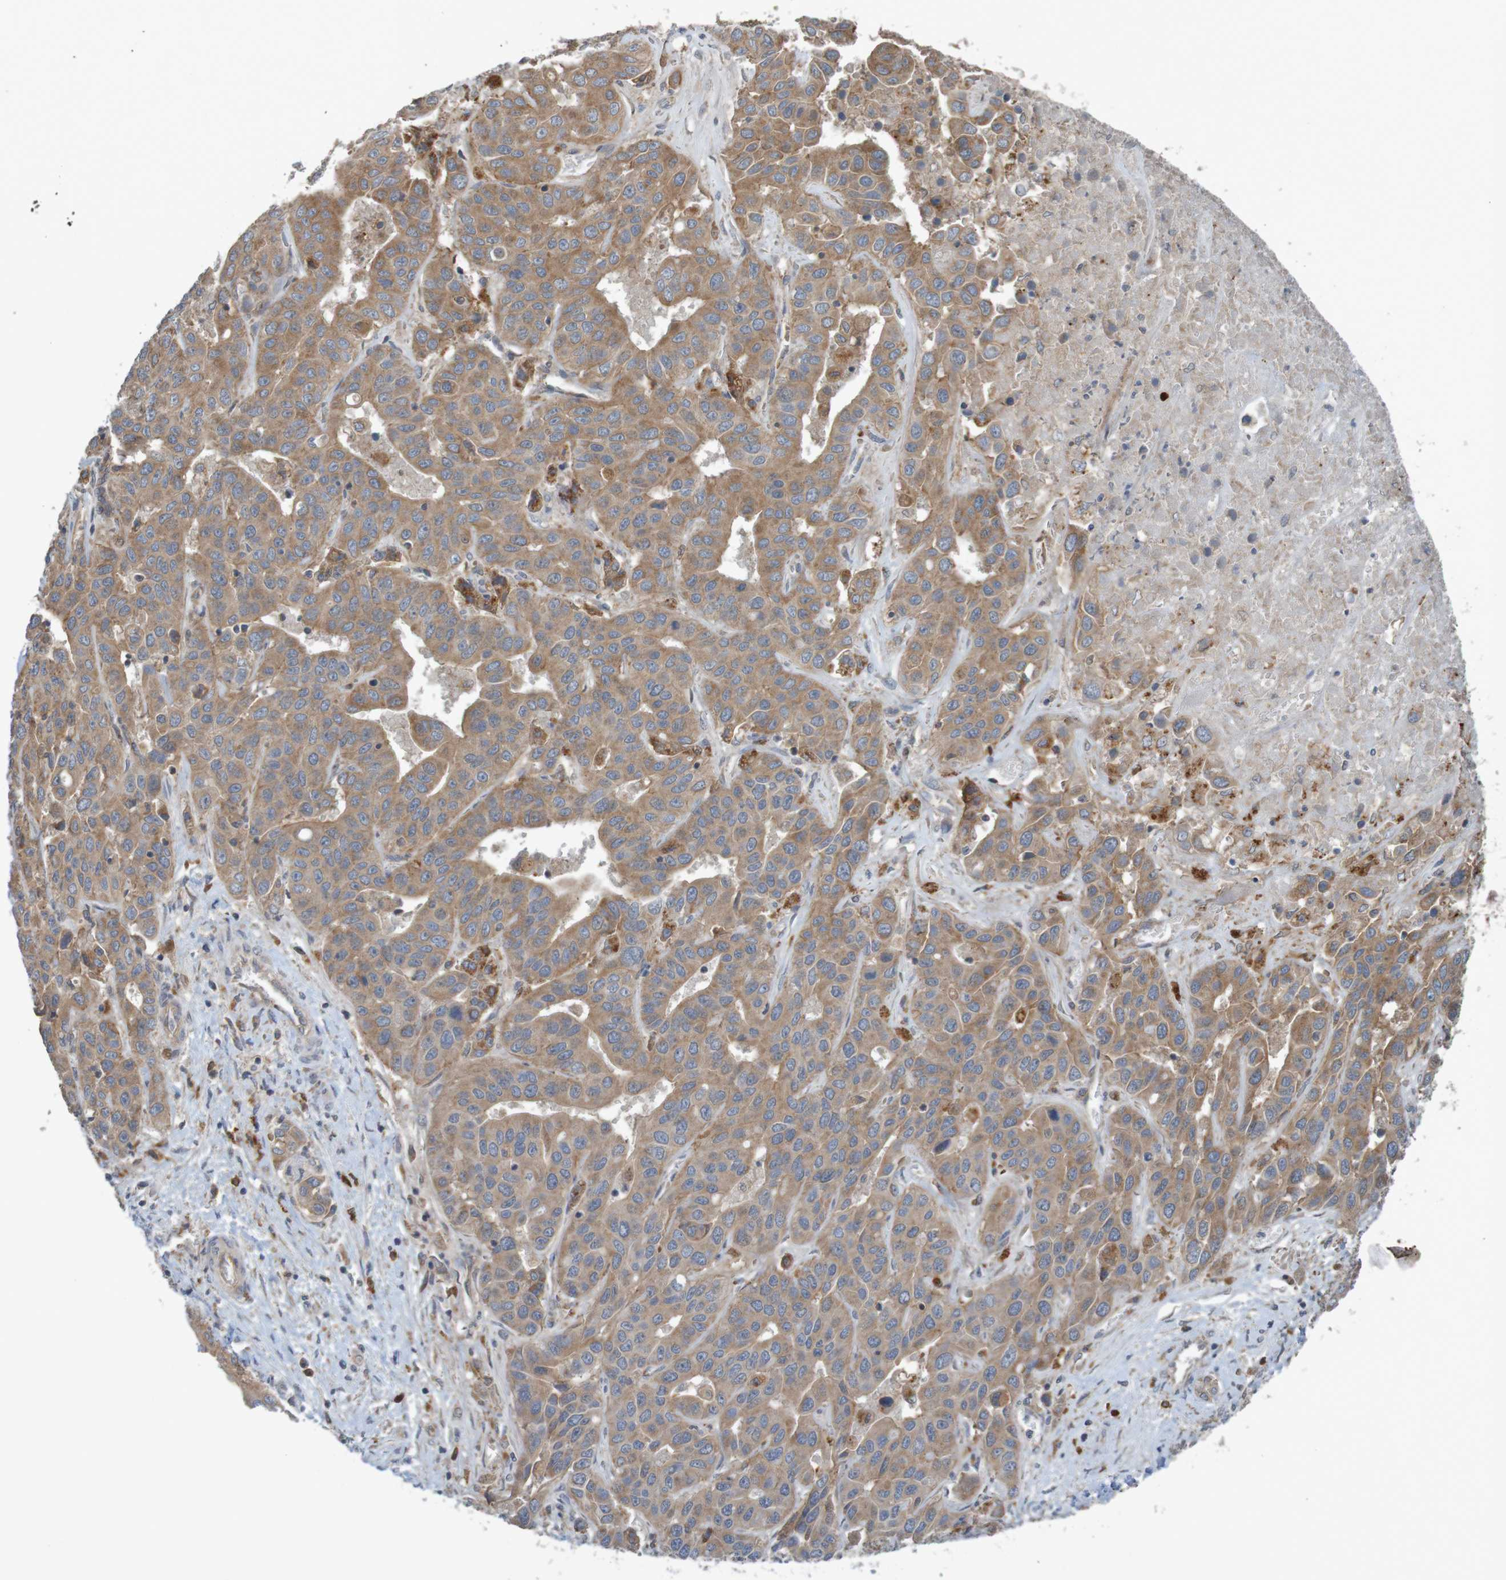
{"staining": {"intensity": "moderate", "quantity": ">75%", "location": "cytoplasmic/membranous"}, "tissue": "liver cancer", "cell_type": "Tumor cells", "image_type": "cancer", "snomed": [{"axis": "morphology", "description": "Cholangiocarcinoma"}, {"axis": "topography", "description": "Liver"}], "caption": "An image of human cholangiocarcinoma (liver) stained for a protein exhibits moderate cytoplasmic/membranous brown staining in tumor cells.", "gene": "B3GAT2", "patient": {"sex": "female", "age": 52}}